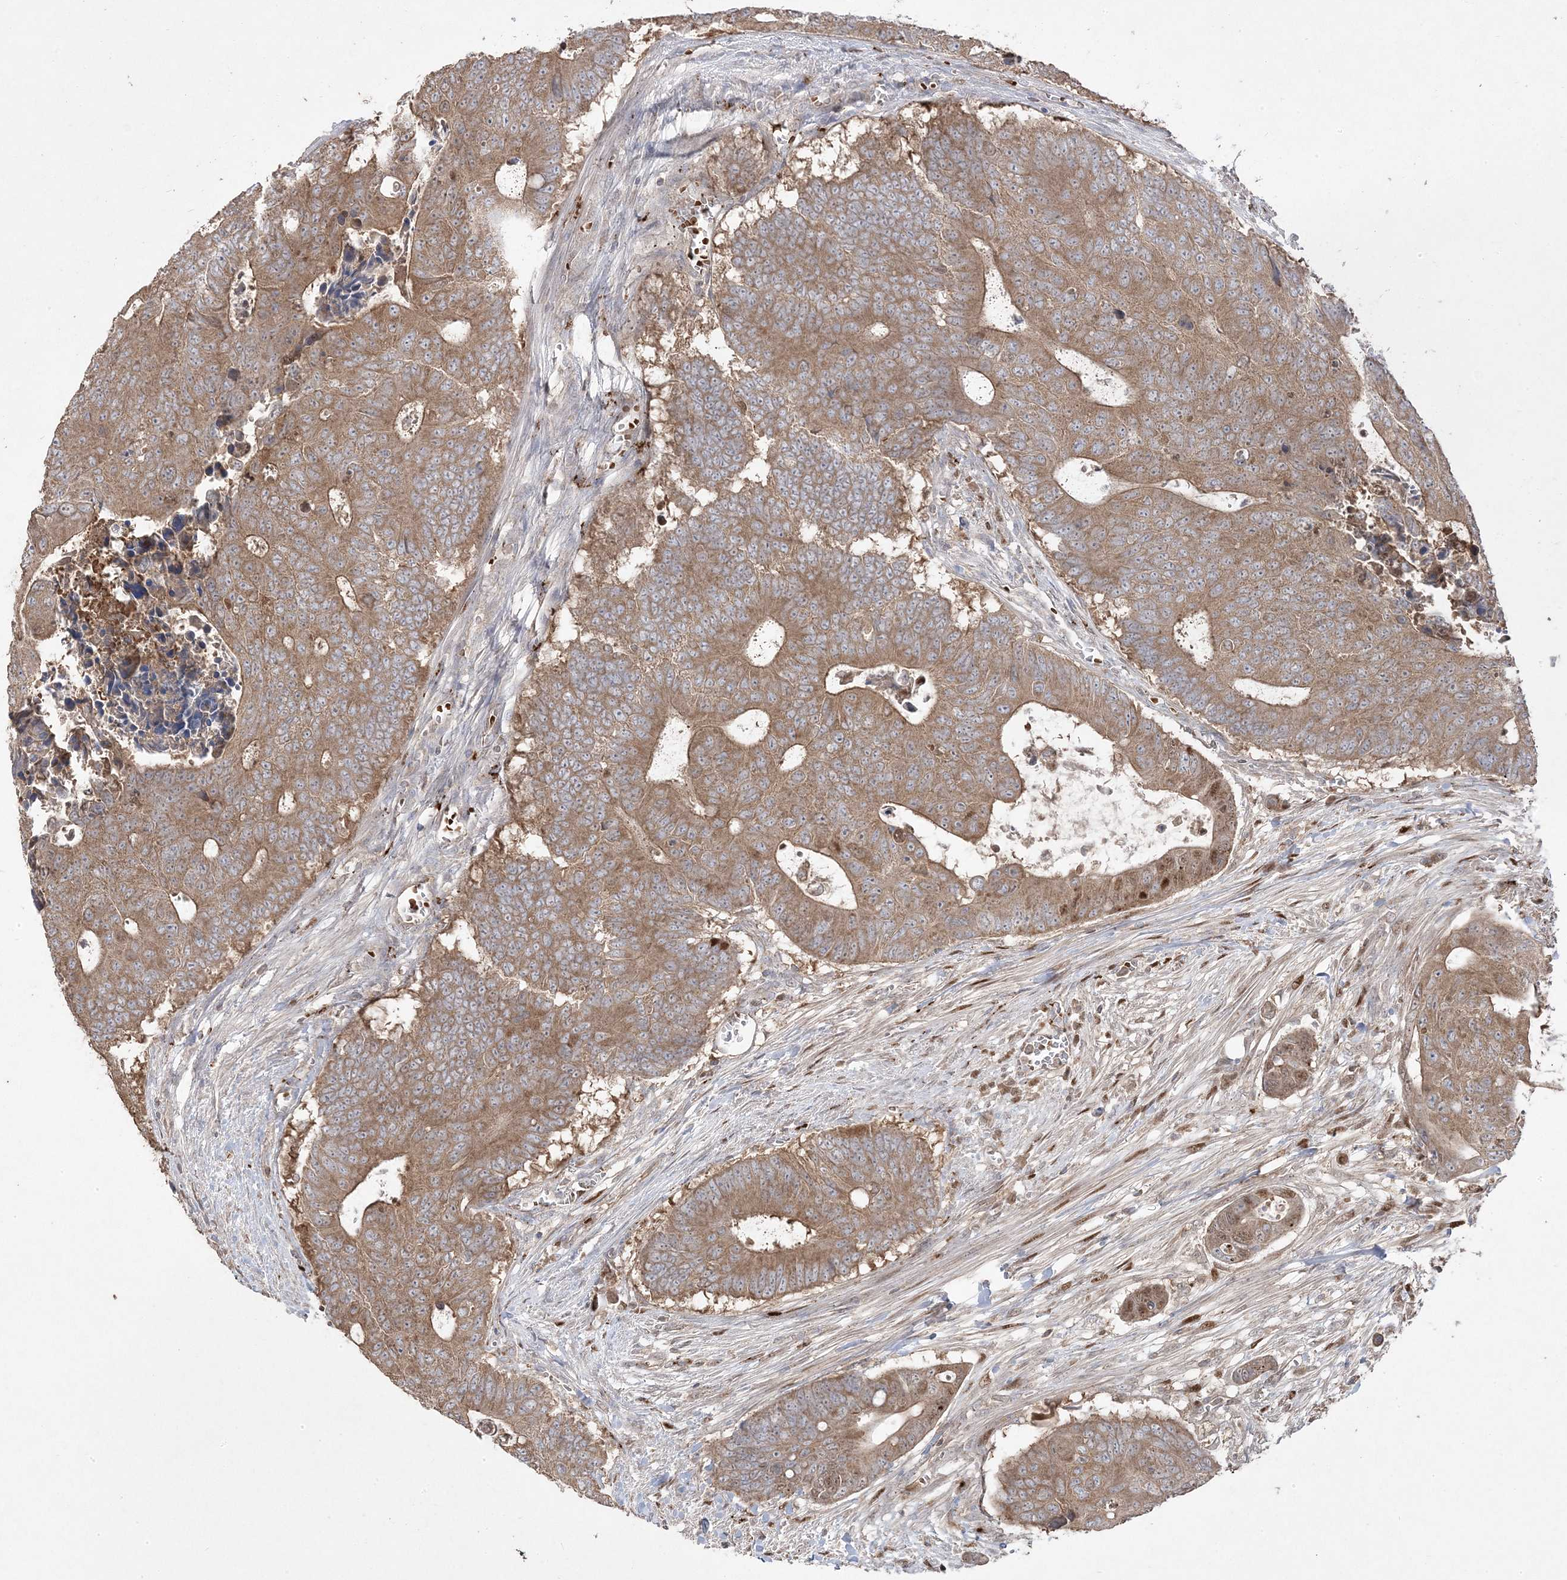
{"staining": {"intensity": "moderate", "quantity": ">75%", "location": "cytoplasmic/membranous"}, "tissue": "colorectal cancer", "cell_type": "Tumor cells", "image_type": "cancer", "snomed": [{"axis": "morphology", "description": "Adenocarcinoma, NOS"}, {"axis": "topography", "description": "Colon"}], "caption": "Protein staining by immunohistochemistry (IHC) reveals moderate cytoplasmic/membranous staining in about >75% of tumor cells in colorectal cancer (adenocarcinoma).", "gene": "PPOX", "patient": {"sex": "male", "age": 87}}